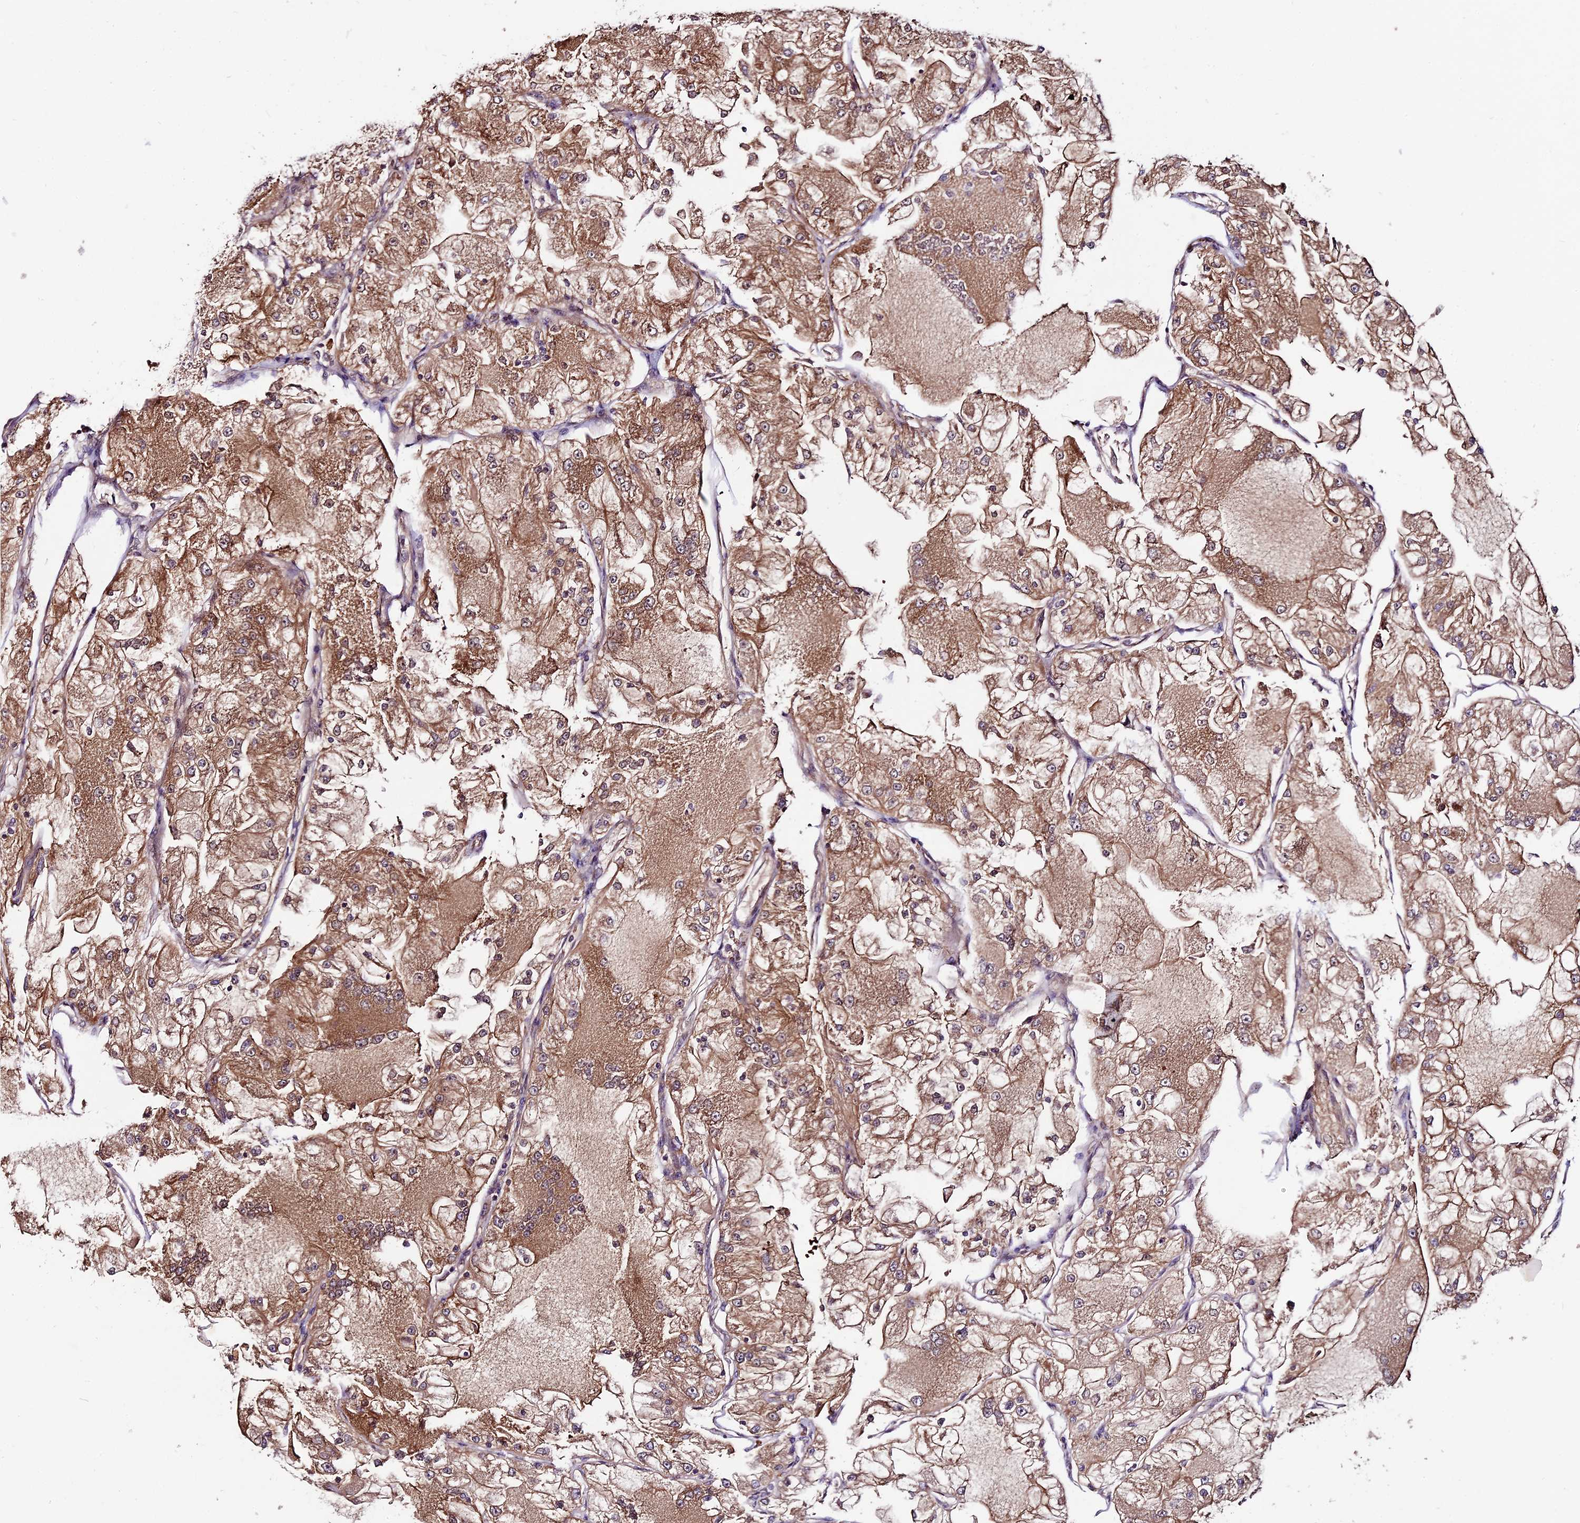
{"staining": {"intensity": "moderate", "quantity": ">75%", "location": "cytoplasmic/membranous"}, "tissue": "renal cancer", "cell_type": "Tumor cells", "image_type": "cancer", "snomed": [{"axis": "morphology", "description": "Adenocarcinoma, NOS"}, {"axis": "topography", "description": "Kidney"}], "caption": "A brown stain labels moderate cytoplasmic/membranous positivity of a protein in renal adenocarcinoma tumor cells. The protein is stained brown, and the nuclei are stained in blue (DAB IHC with brightfield microscopy, high magnification).", "gene": "SETD6", "patient": {"sex": "female", "age": 72}}